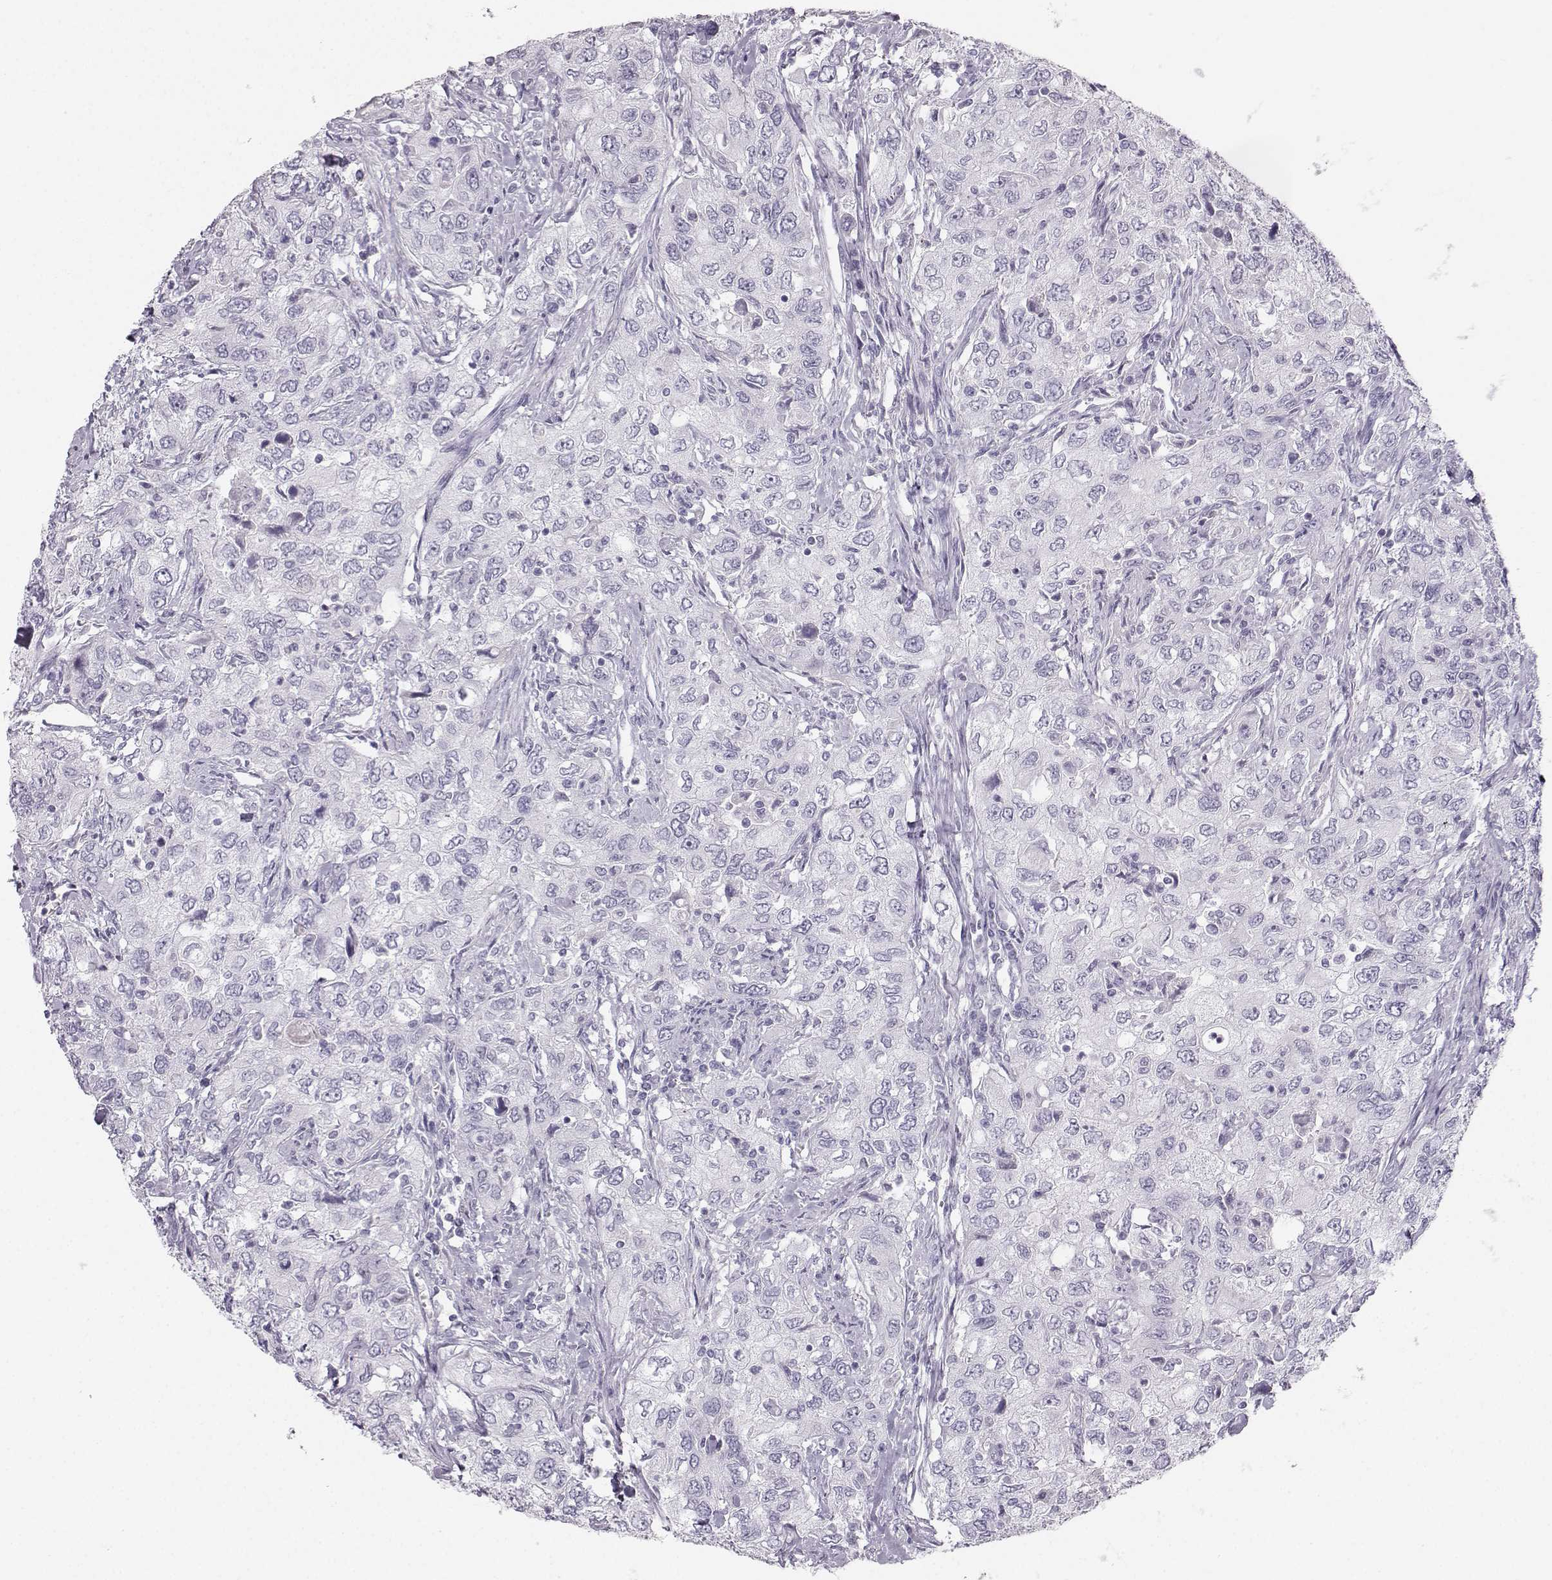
{"staining": {"intensity": "negative", "quantity": "none", "location": "none"}, "tissue": "urothelial cancer", "cell_type": "Tumor cells", "image_type": "cancer", "snomed": [{"axis": "morphology", "description": "Urothelial carcinoma, High grade"}, {"axis": "topography", "description": "Urinary bladder"}], "caption": "This micrograph is of urothelial cancer stained with immunohistochemistry to label a protein in brown with the nuclei are counter-stained blue. There is no expression in tumor cells.", "gene": "CASR", "patient": {"sex": "male", "age": 76}}